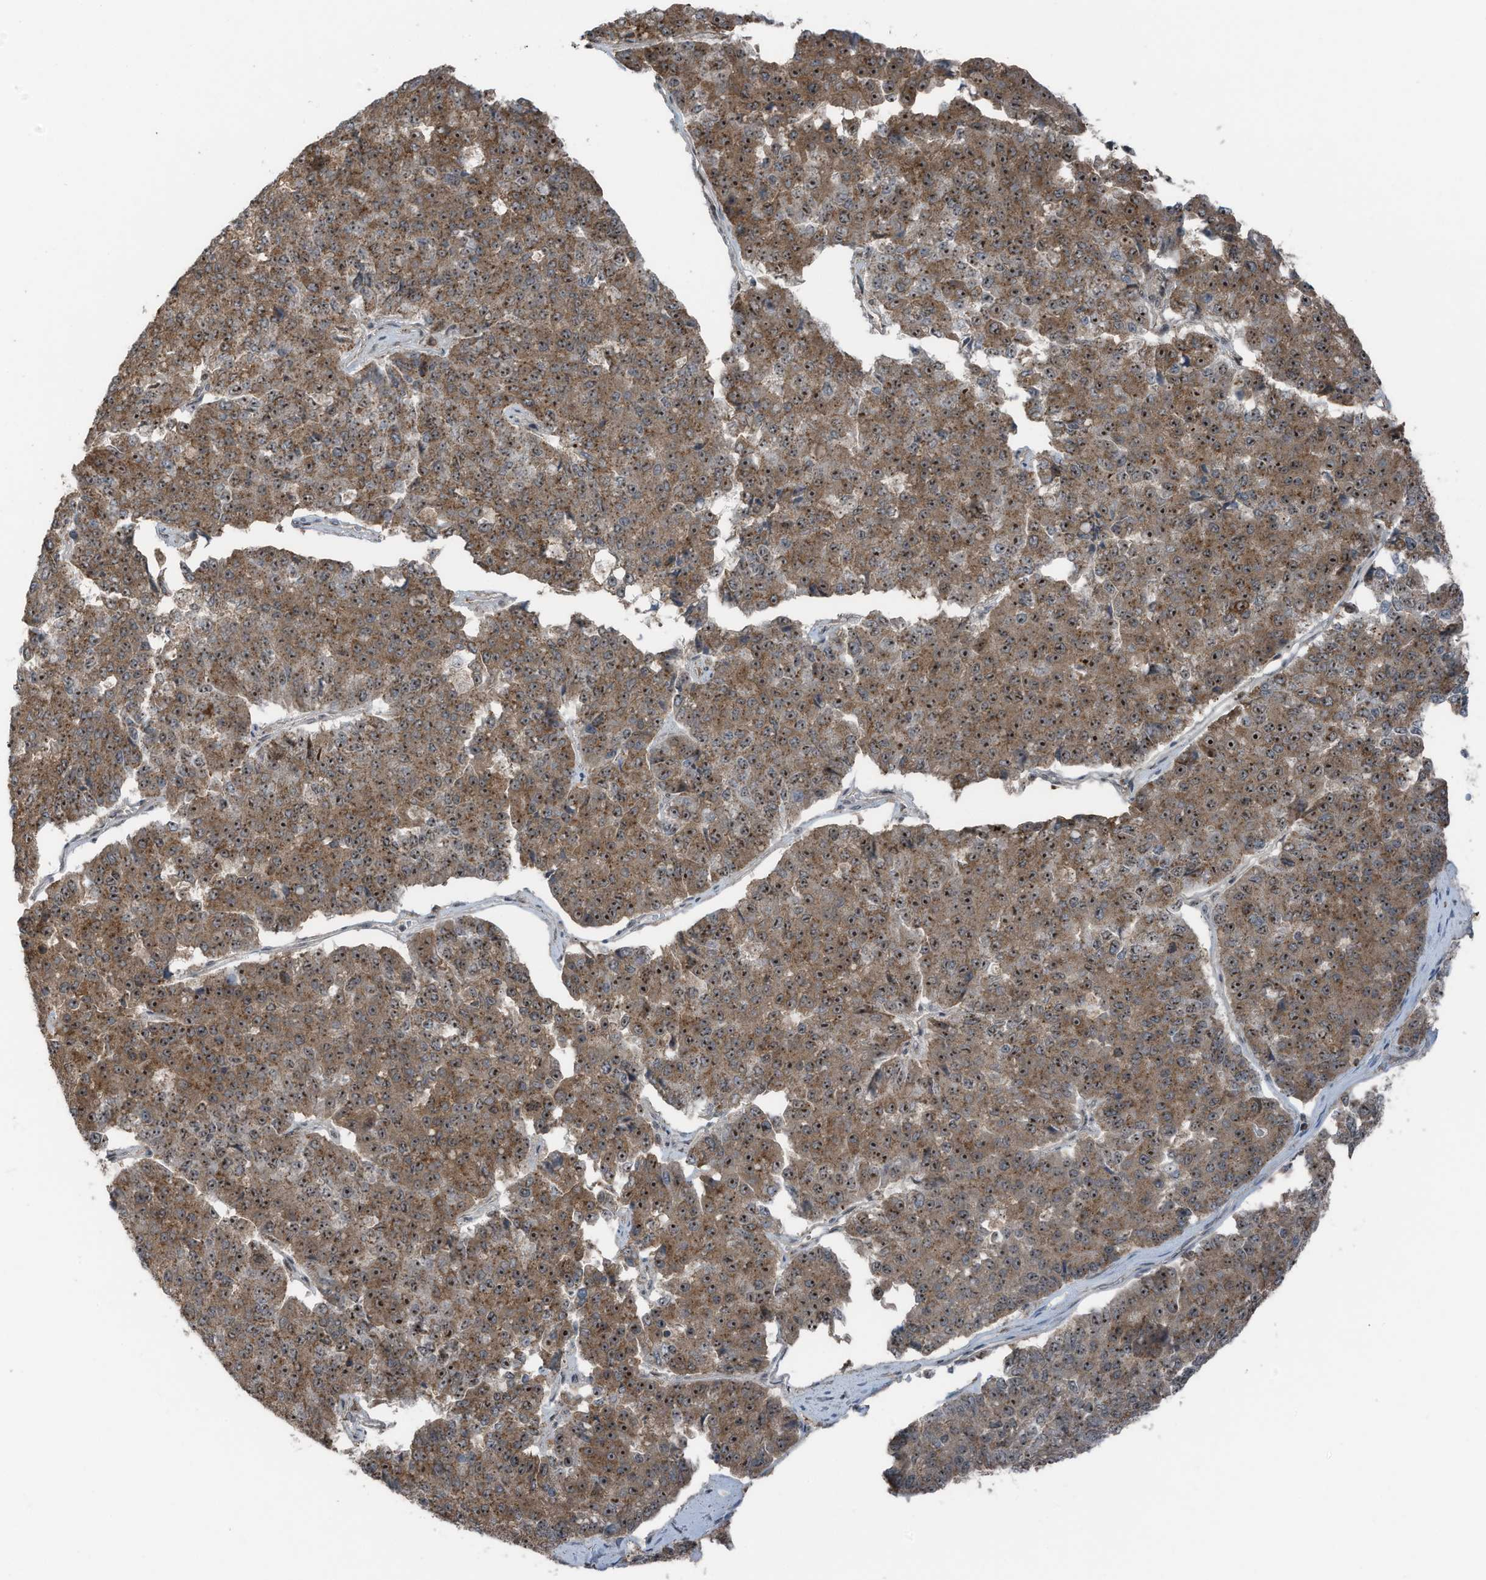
{"staining": {"intensity": "moderate", "quantity": ">75%", "location": "cytoplasmic/membranous,nuclear"}, "tissue": "pancreatic cancer", "cell_type": "Tumor cells", "image_type": "cancer", "snomed": [{"axis": "morphology", "description": "Adenocarcinoma, NOS"}, {"axis": "topography", "description": "Pancreas"}], "caption": "The histopathology image exhibits staining of adenocarcinoma (pancreatic), revealing moderate cytoplasmic/membranous and nuclear protein positivity (brown color) within tumor cells.", "gene": "UTP3", "patient": {"sex": "male", "age": 50}}